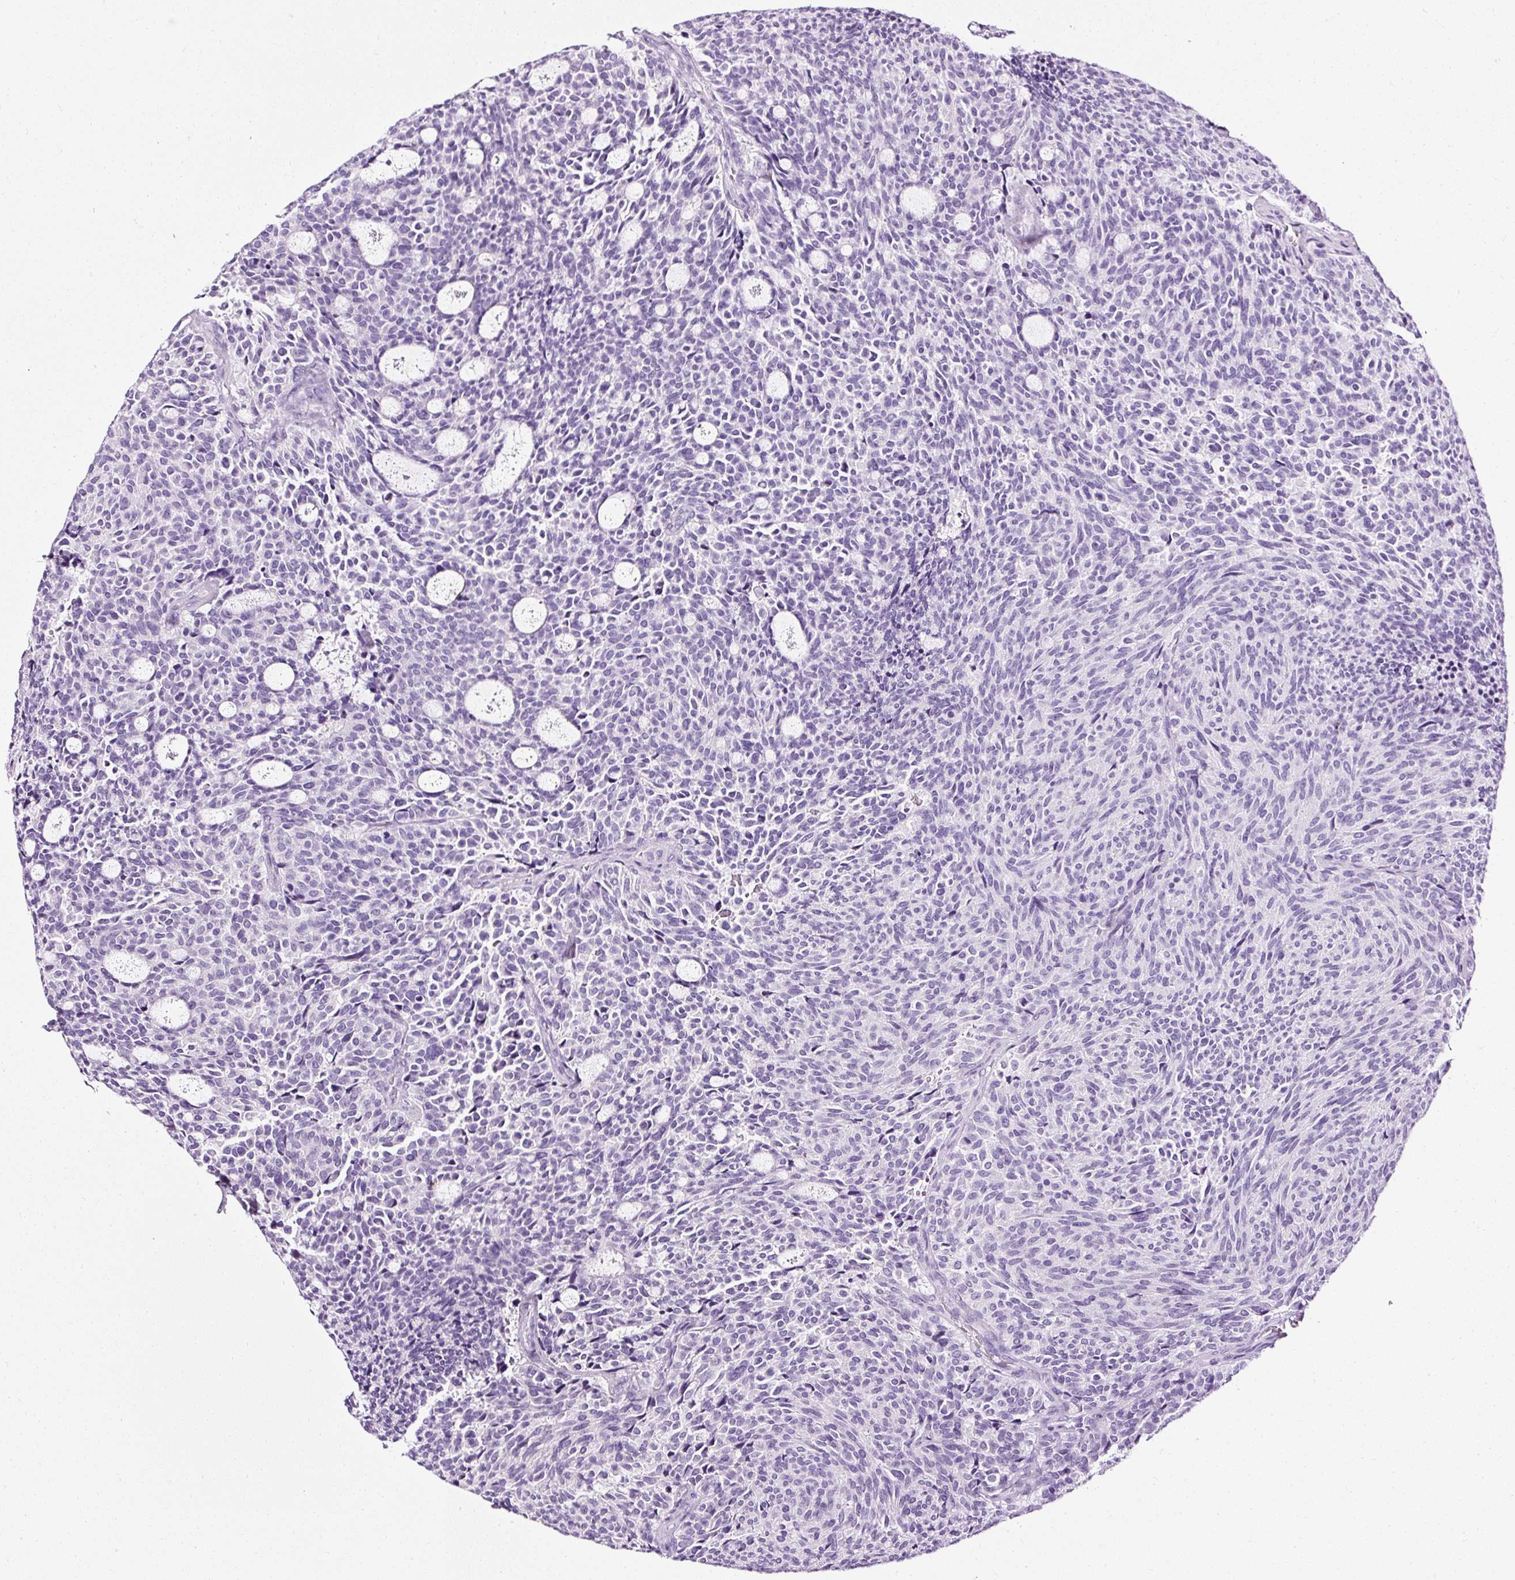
{"staining": {"intensity": "negative", "quantity": "none", "location": "none"}, "tissue": "carcinoid", "cell_type": "Tumor cells", "image_type": "cancer", "snomed": [{"axis": "morphology", "description": "Carcinoid, malignant, NOS"}, {"axis": "topography", "description": "Pancreas"}], "caption": "Photomicrograph shows no significant protein staining in tumor cells of carcinoid.", "gene": "ATP2A1", "patient": {"sex": "female", "age": 54}}